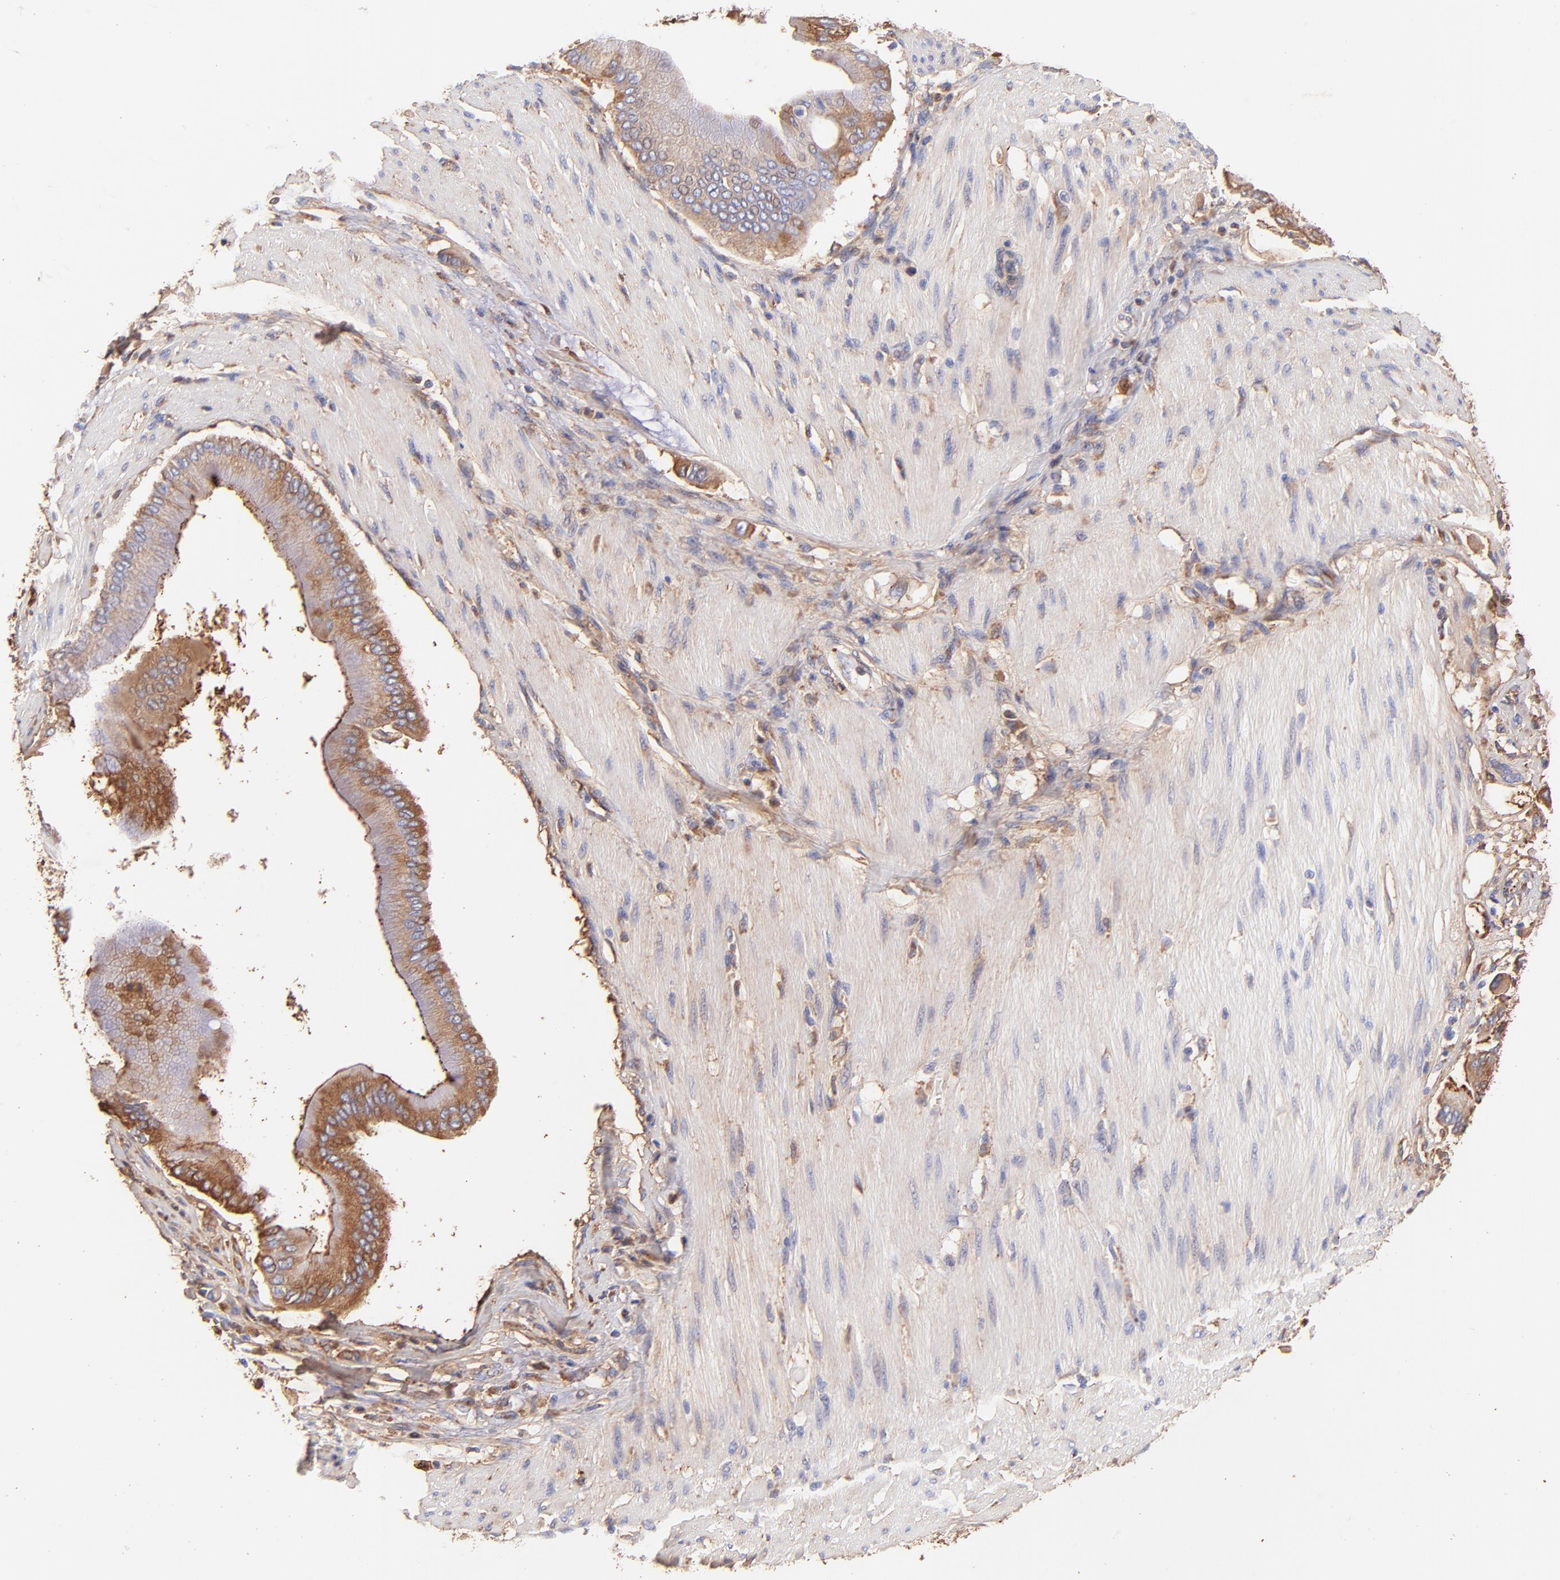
{"staining": {"intensity": "moderate", "quantity": "25%-75%", "location": "cytoplasmic/membranous"}, "tissue": "pancreatic cancer", "cell_type": "Tumor cells", "image_type": "cancer", "snomed": [{"axis": "morphology", "description": "Adenocarcinoma, NOS"}, {"axis": "morphology", "description": "Adenocarcinoma, metastatic, NOS"}, {"axis": "topography", "description": "Lymph node"}, {"axis": "topography", "description": "Pancreas"}, {"axis": "topography", "description": "Duodenum"}], "caption": "DAB immunohistochemical staining of human pancreatic cancer shows moderate cytoplasmic/membranous protein expression in about 25%-75% of tumor cells.", "gene": "BGN", "patient": {"sex": "female", "age": 64}}